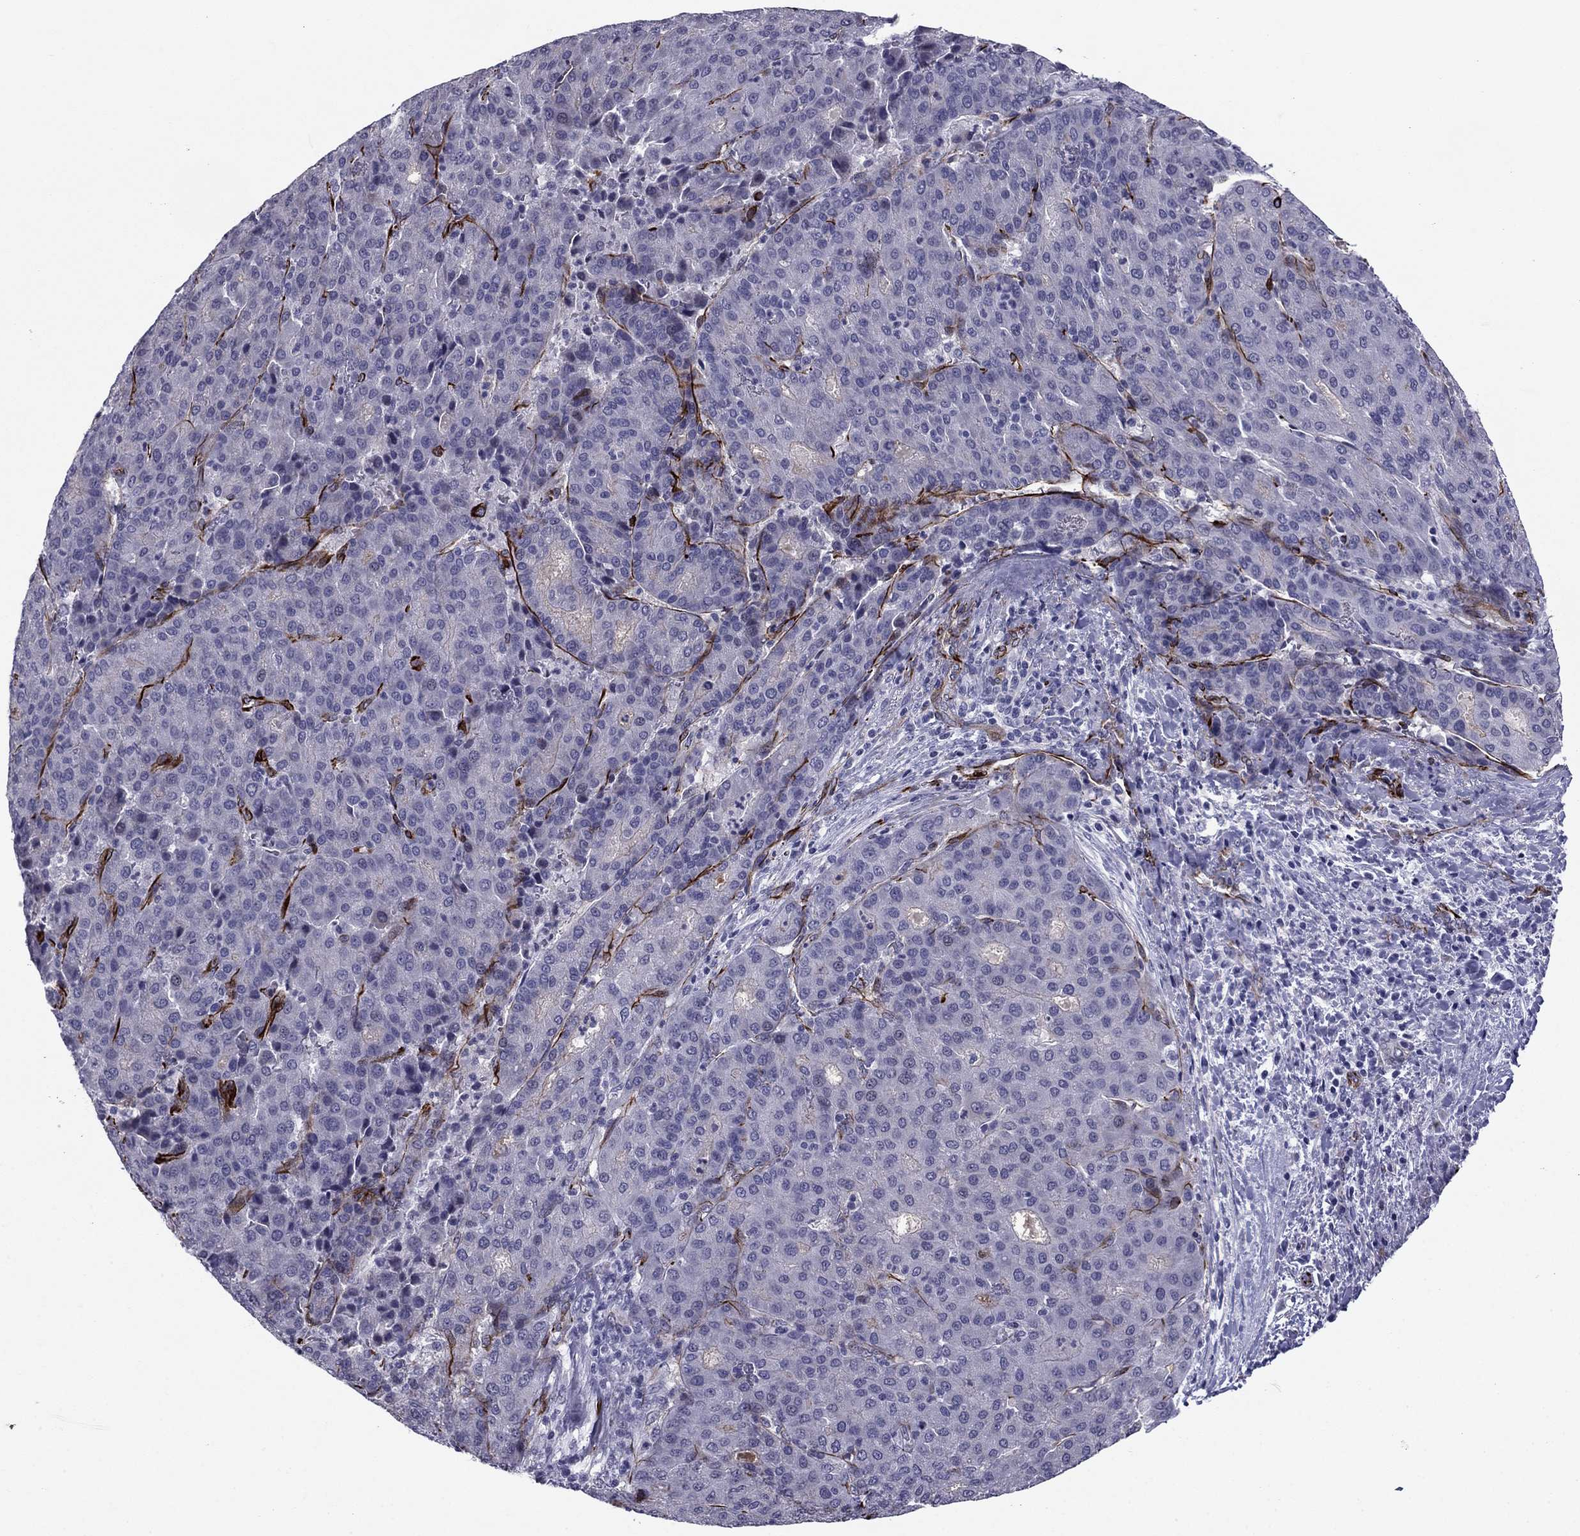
{"staining": {"intensity": "negative", "quantity": "none", "location": "none"}, "tissue": "liver cancer", "cell_type": "Tumor cells", "image_type": "cancer", "snomed": [{"axis": "morphology", "description": "Carcinoma, Hepatocellular, NOS"}, {"axis": "topography", "description": "Liver"}], "caption": "A high-resolution histopathology image shows IHC staining of liver cancer, which demonstrates no significant expression in tumor cells.", "gene": "ANKS4B", "patient": {"sex": "male", "age": 65}}